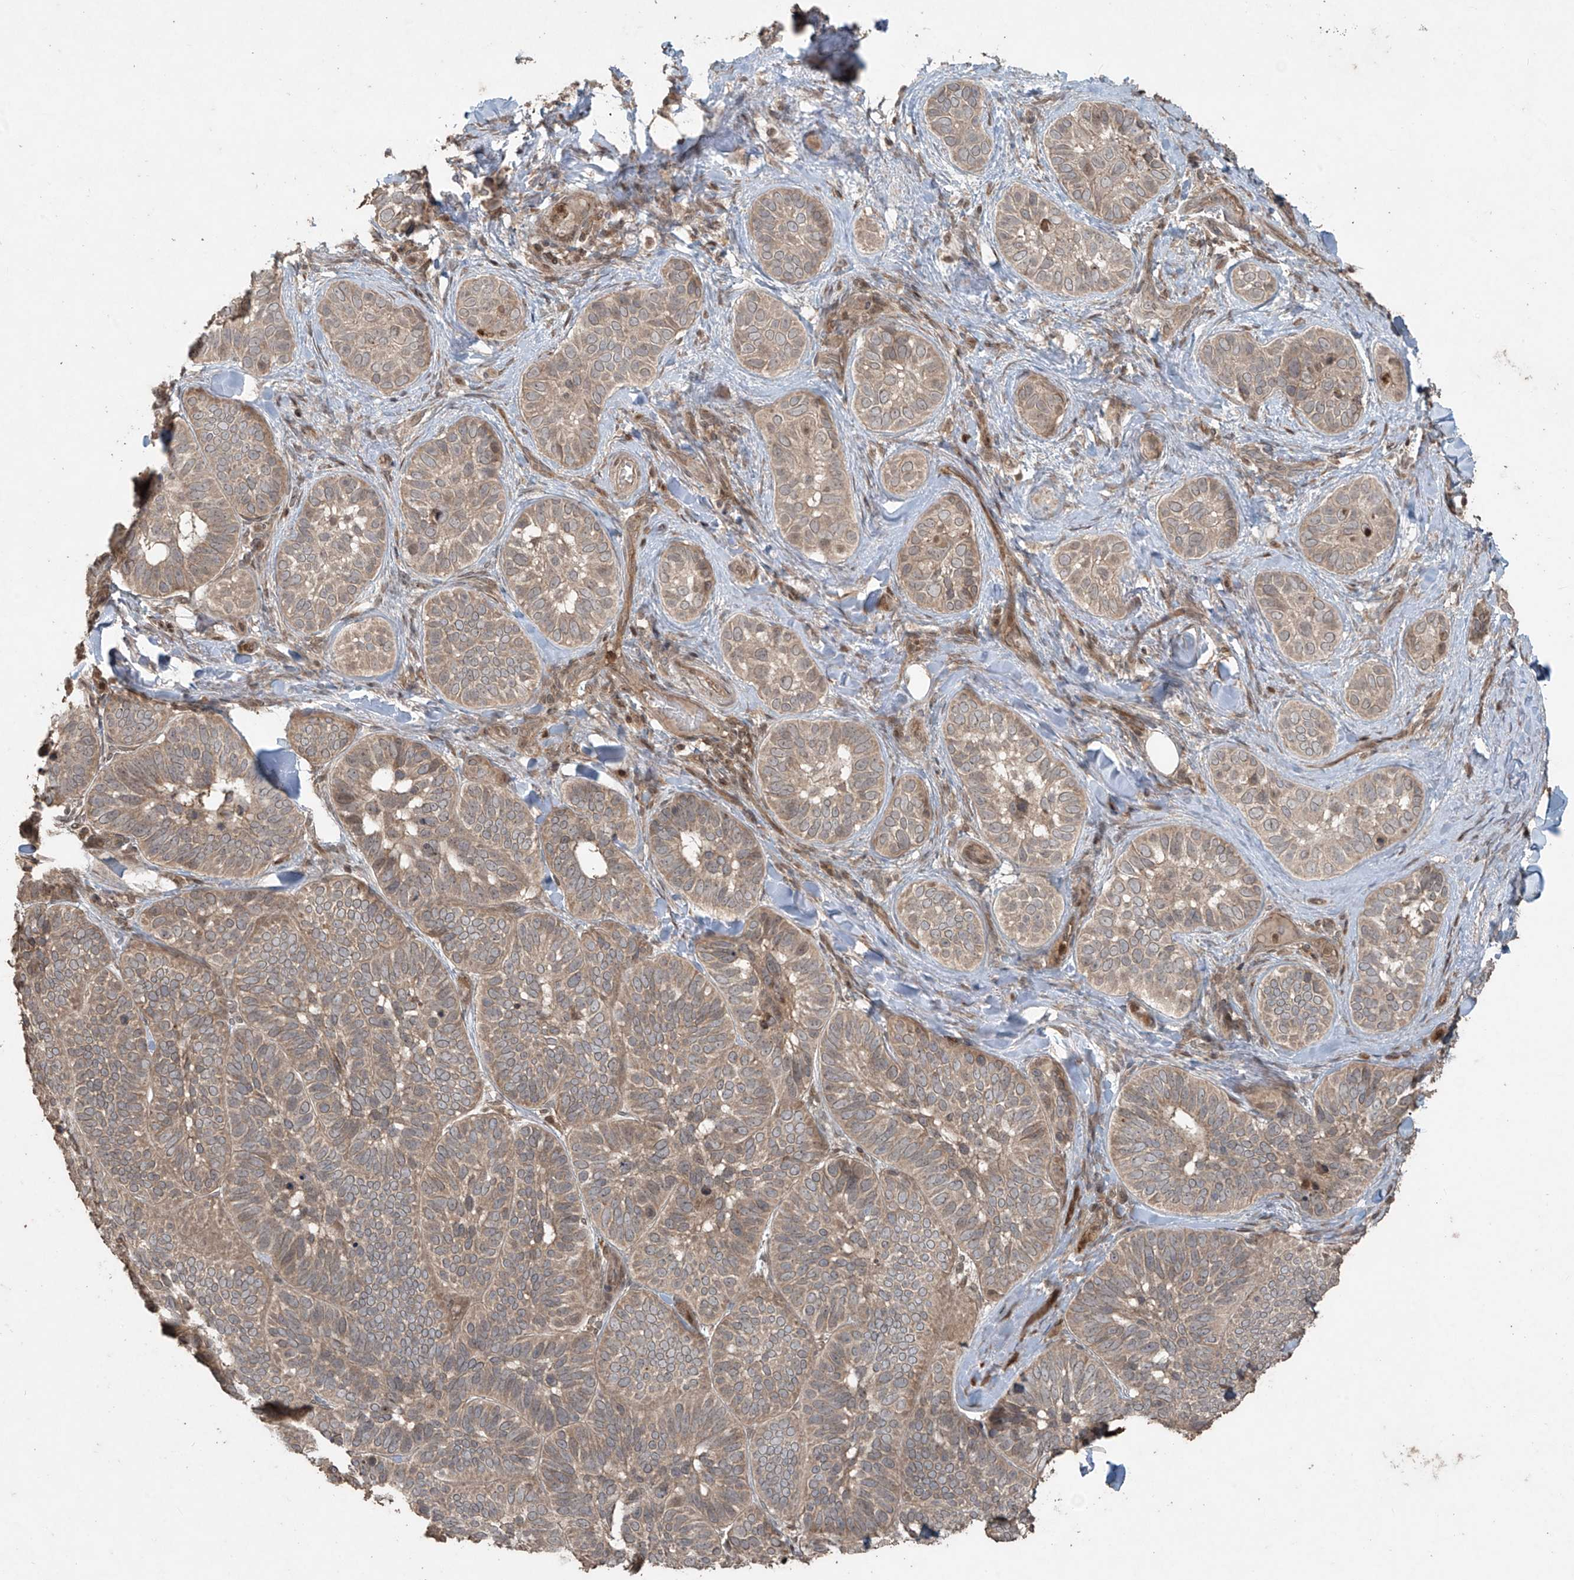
{"staining": {"intensity": "moderate", "quantity": ">75%", "location": "cytoplasmic/membranous"}, "tissue": "skin cancer", "cell_type": "Tumor cells", "image_type": "cancer", "snomed": [{"axis": "morphology", "description": "Basal cell carcinoma"}, {"axis": "topography", "description": "Skin"}], "caption": "Skin cancer (basal cell carcinoma) tissue displays moderate cytoplasmic/membranous staining in approximately >75% of tumor cells The staining was performed using DAB (3,3'-diaminobenzidine) to visualize the protein expression in brown, while the nuclei were stained in blue with hematoxylin (Magnification: 20x).", "gene": "PGPEP1", "patient": {"sex": "male", "age": 62}}